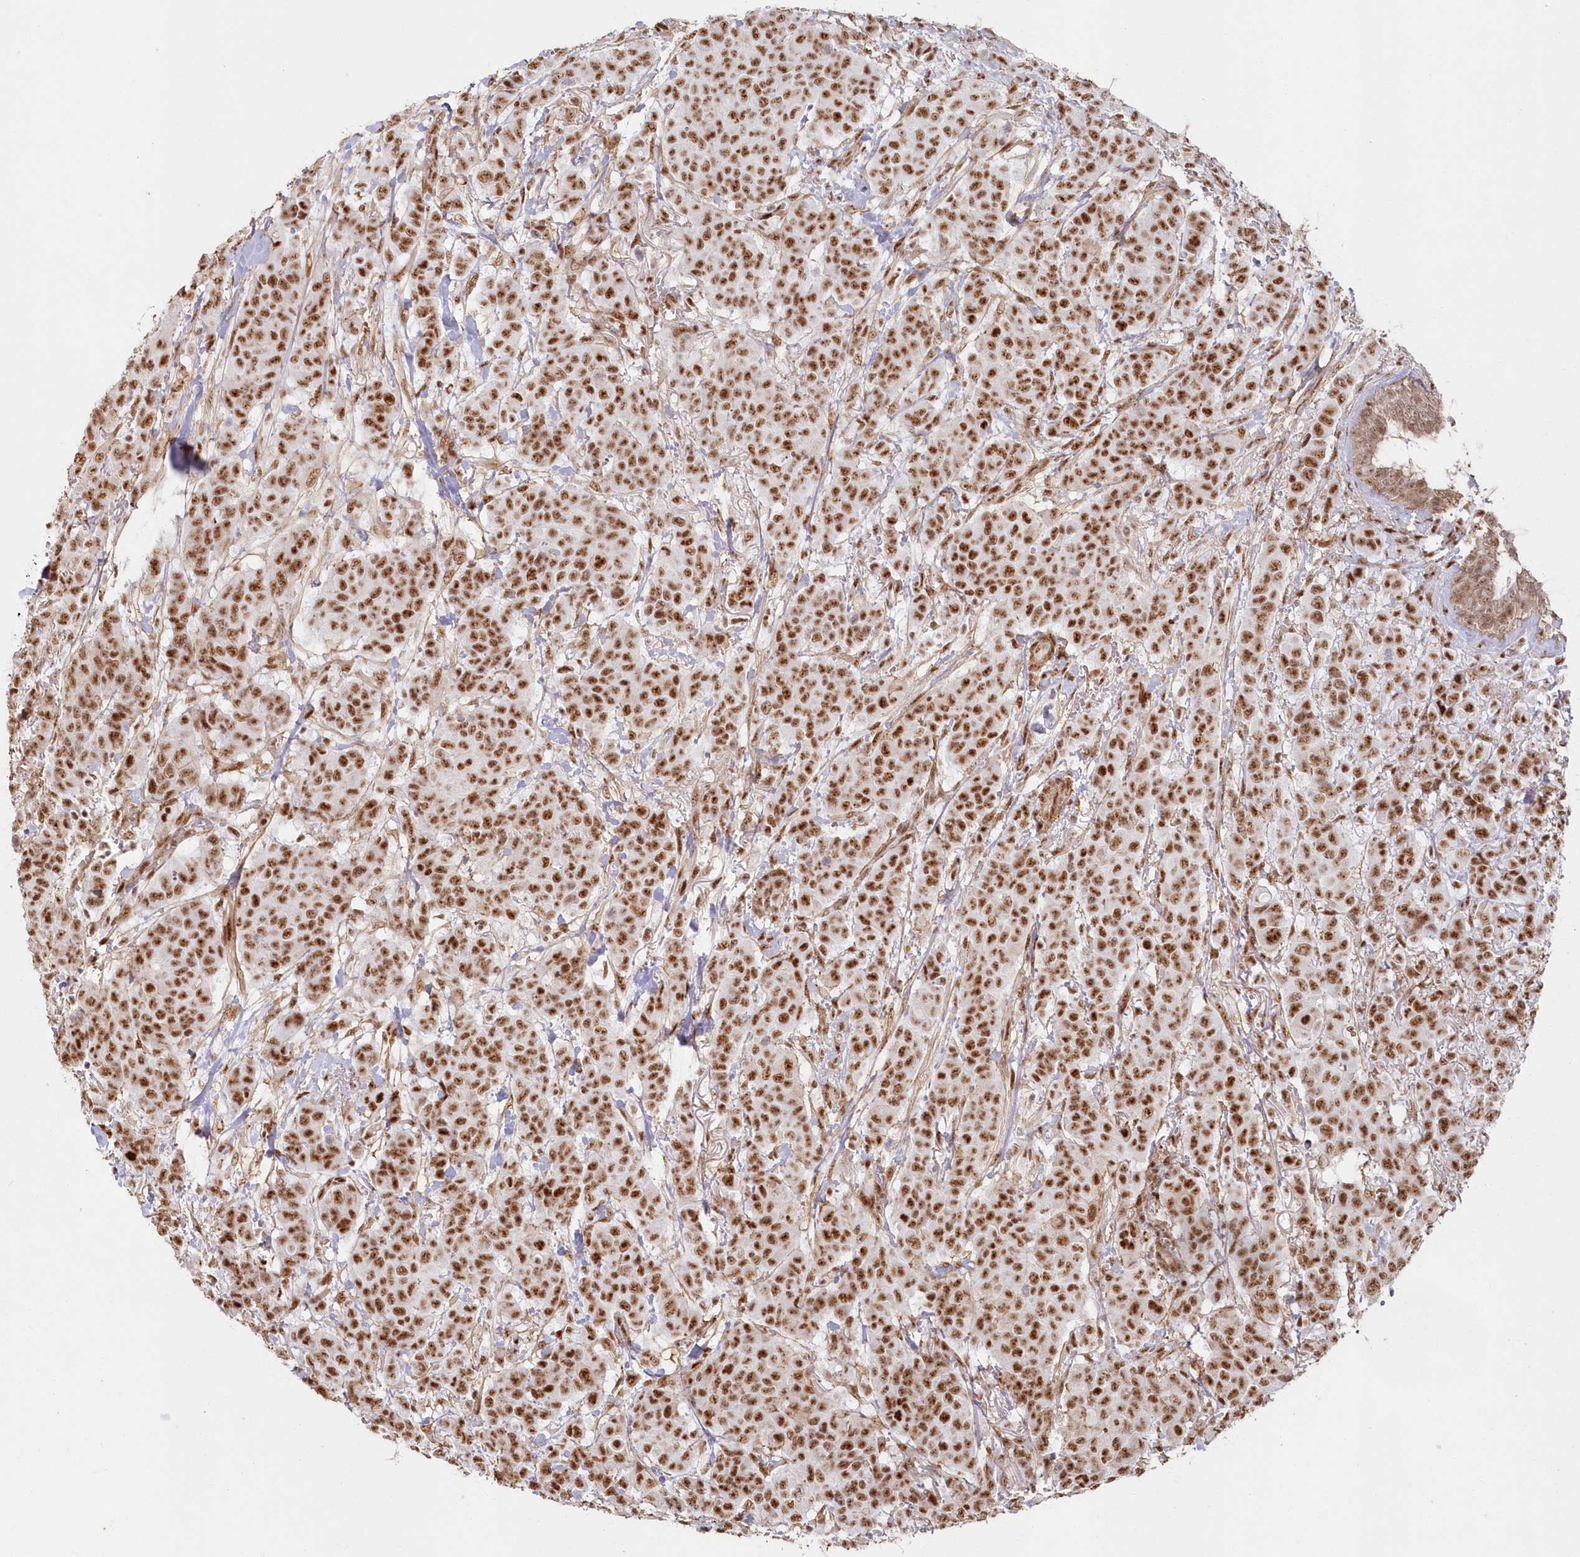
{"staining": {"intensity": "strong", "quantity": ">75%", "location": "nuclear"}, "tissue": "breast cancer", "cell_type": "Tumor cells", "image_type": "cancer", "snomed": [{"axis": "morphology", "description": "Duct carcinoma"}, {"axis": "topography", "description": "Breast"}], "caption": "Immunohistochemical staining of human breast cancer (infiltrating ductal carcinoma) reveals high levels of strong nuclear protein positivity in about >75% of tumor cells.", "gene": "DDX46", "patient": {"sex": "female", "age": 40}}